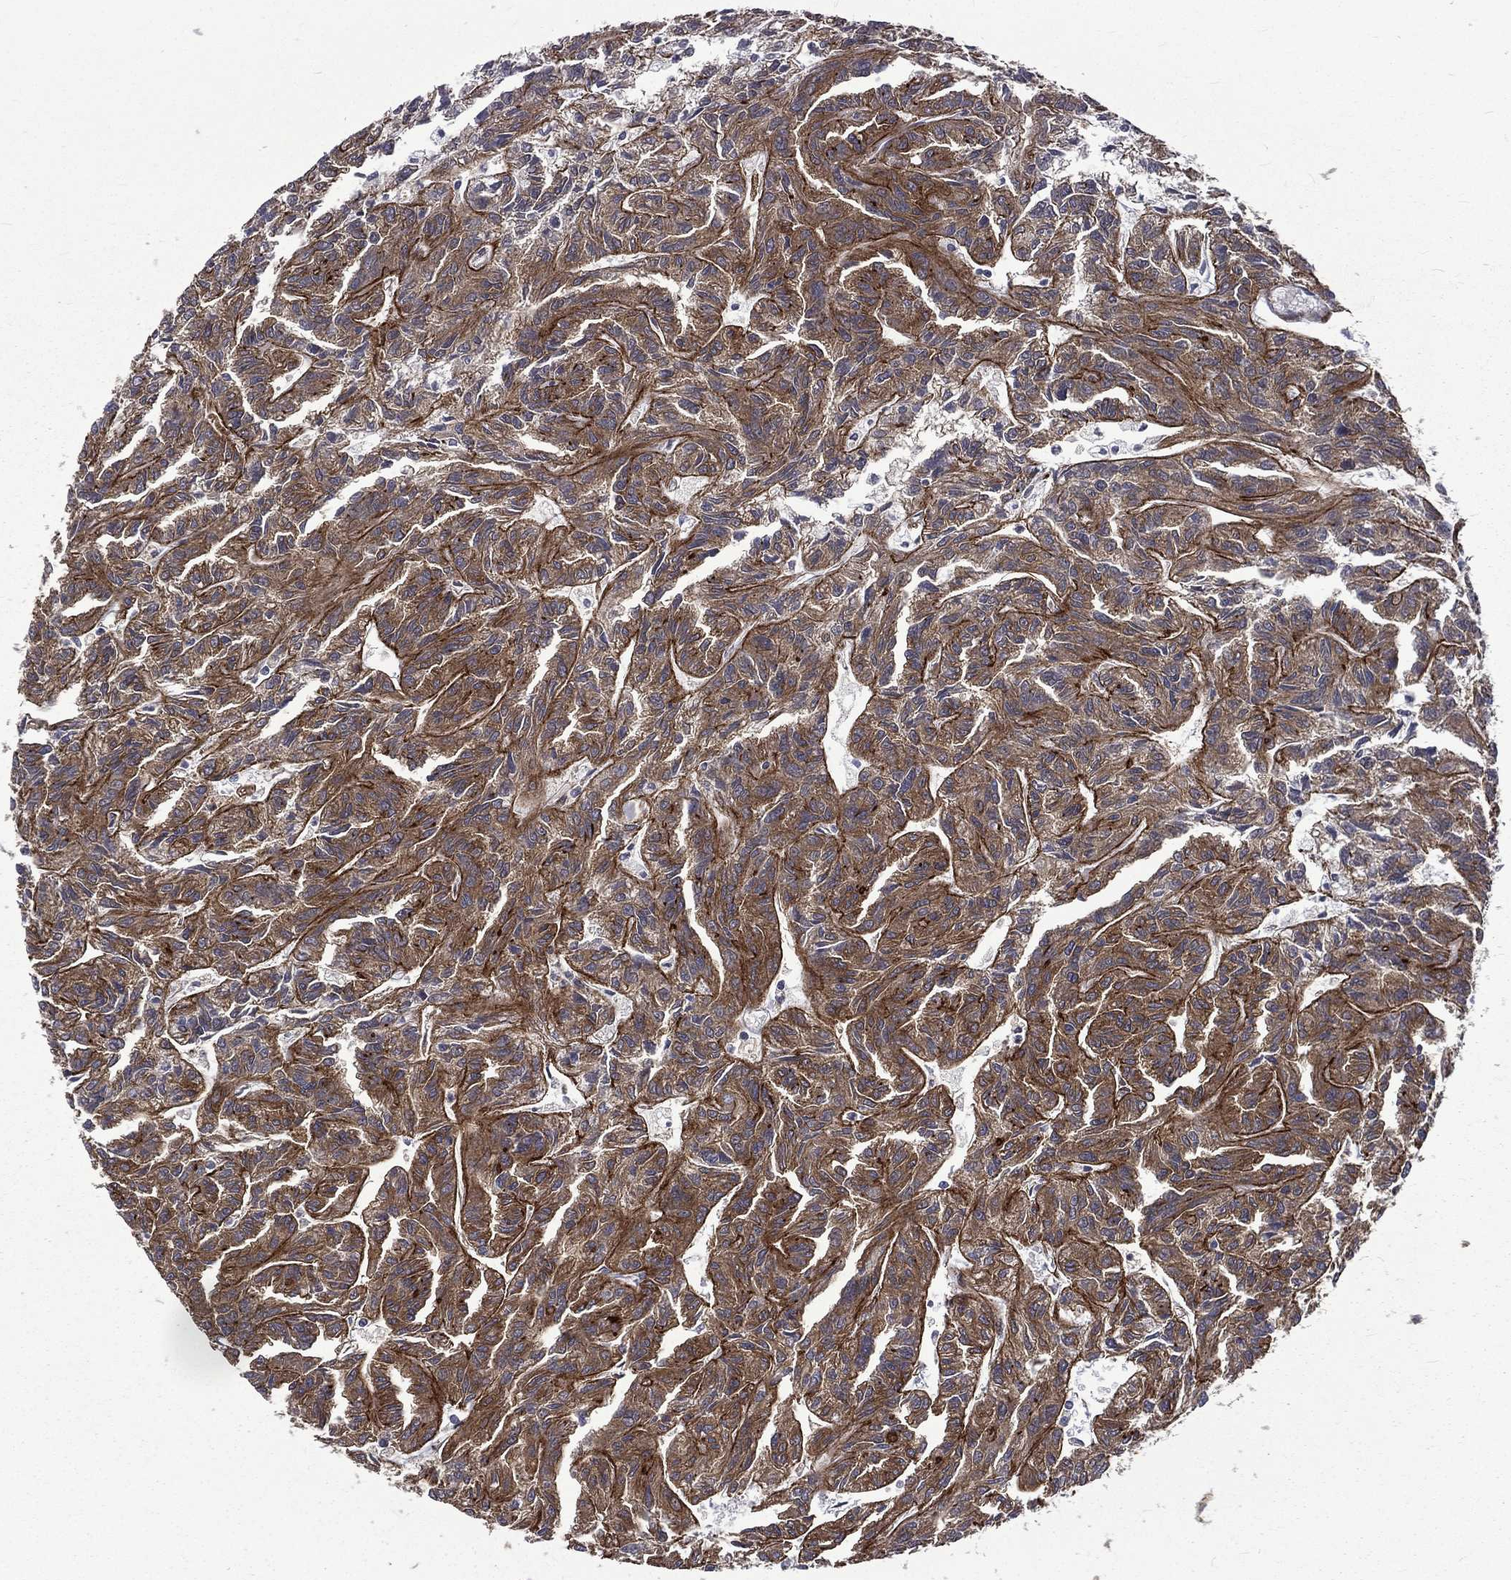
{"staining": {"intensity": "moderate", "quantity": ">75%", "location": "cytoplasmic/membranous"}, "tissue": "renal cancer", "cell_type": "Tumor cells", "image_type": "cancer", "snomed": [{"axis": "morphology", "description": "Adenocarcinoma, NOS"}, {"axis": "topography", "description": "Kidney"}], "caption": "DAB immunohistochemical staining of renal cancer reveals moderate cytoplasmic/membranous protein positivity in about >75% of tumor cells.", "gene": "PPFIBP1", "patient": {"sex": "male", "age": 79}}